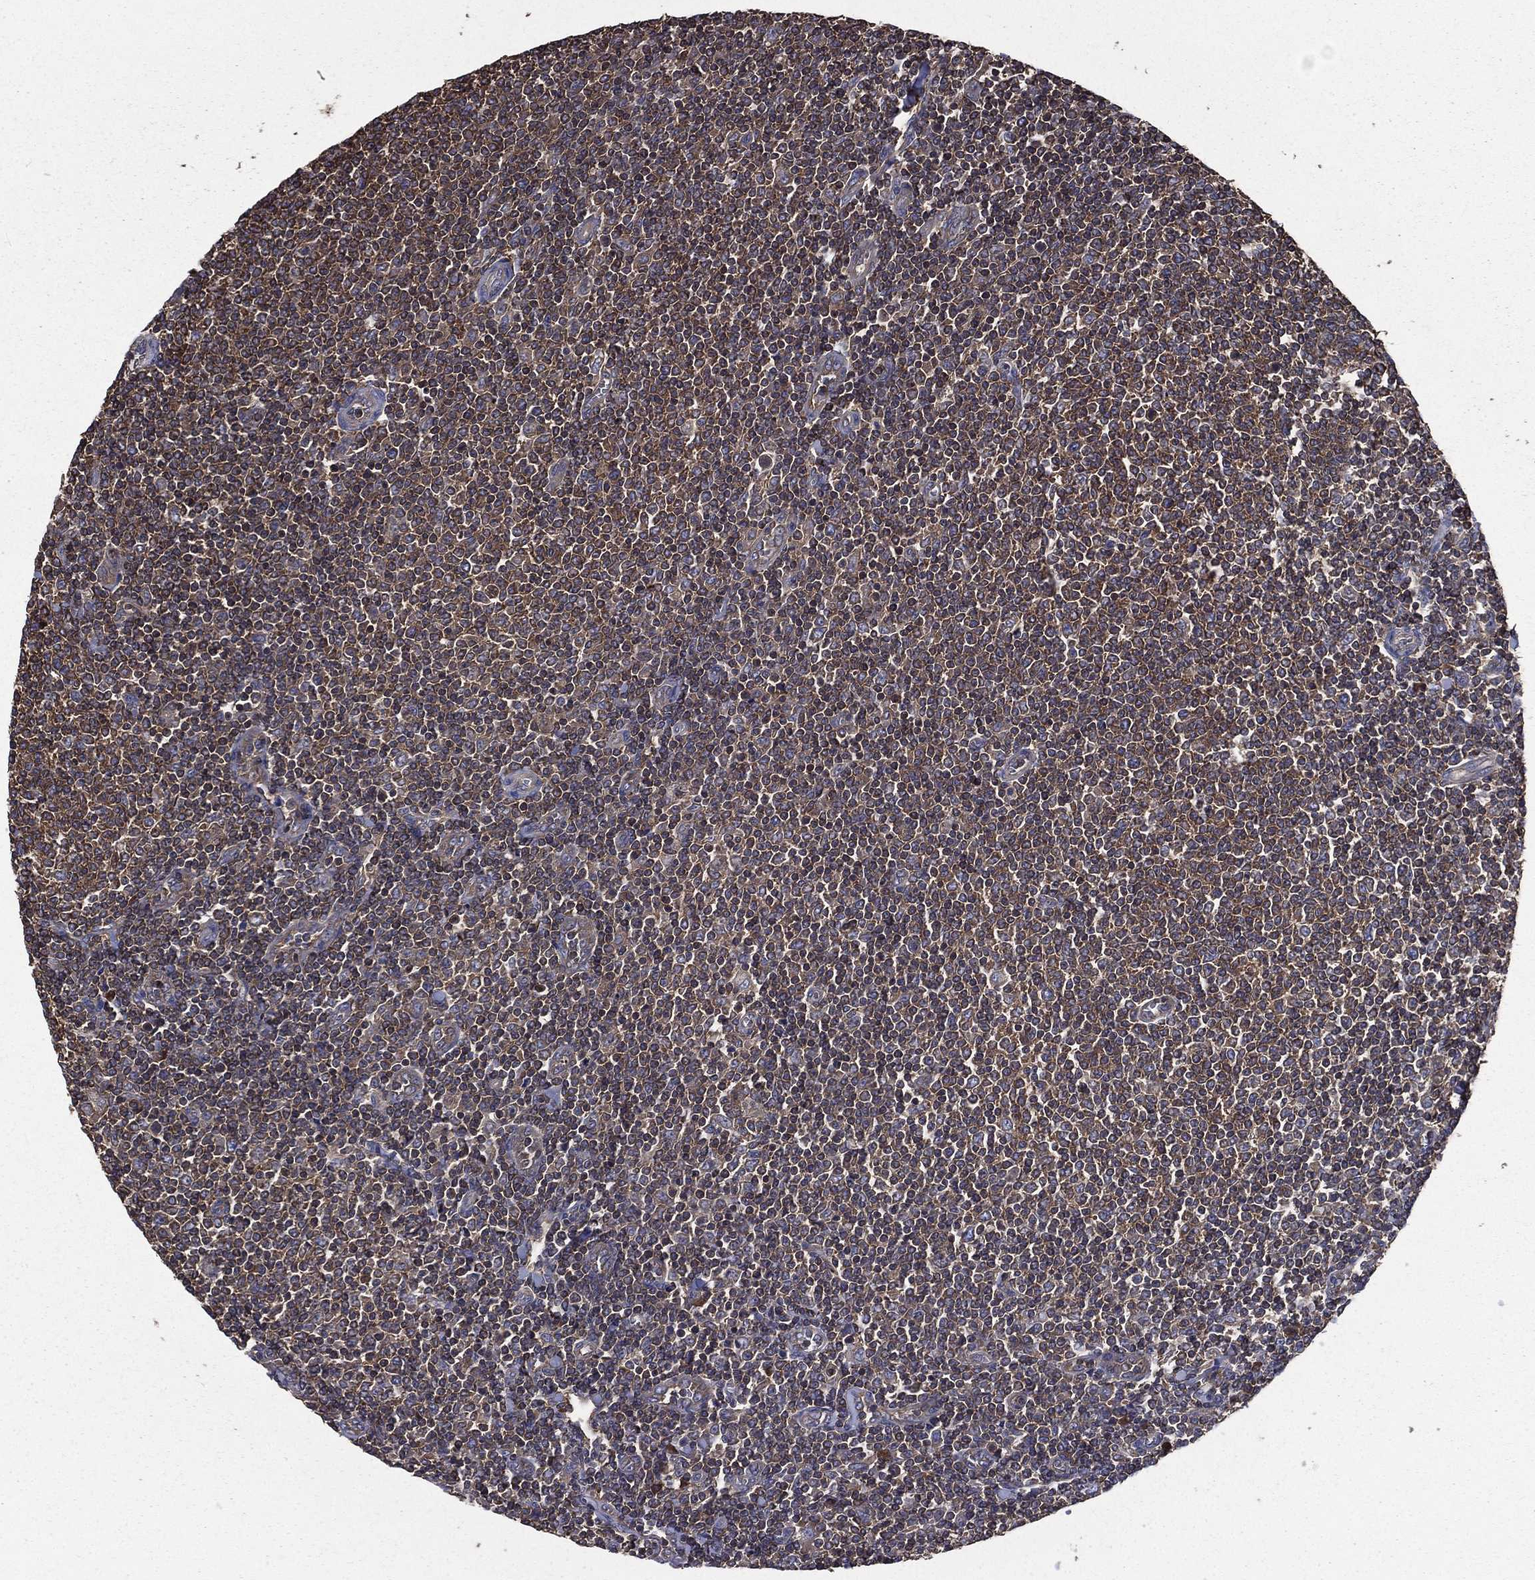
{"staining": {"intensity": "weak", "quantity": ">75%", "location": "cytoplasmic/membranous"}, "tissue": "lymphoma", "cell_type": "Tumor cells", "image_type": "cancer", "snomed": [{"axis": "morphology", "description": "Malignant lymphoma, non-Hodgkin's type, Low grade"}, {"axis": "topography", "description": "Lymph node"}], "caption": "Immunohistochemical staining of malignant lymphoma, non-Hodgkin's type (low-grade) exhibits weak cytoplasmic/membranous protein positivity in about >75% of tumor cells. (Brightfield microscopy of DAB IHC at high magnification).", "gene": "SARS1", "patient": {"sex": "male", "age": 52}}